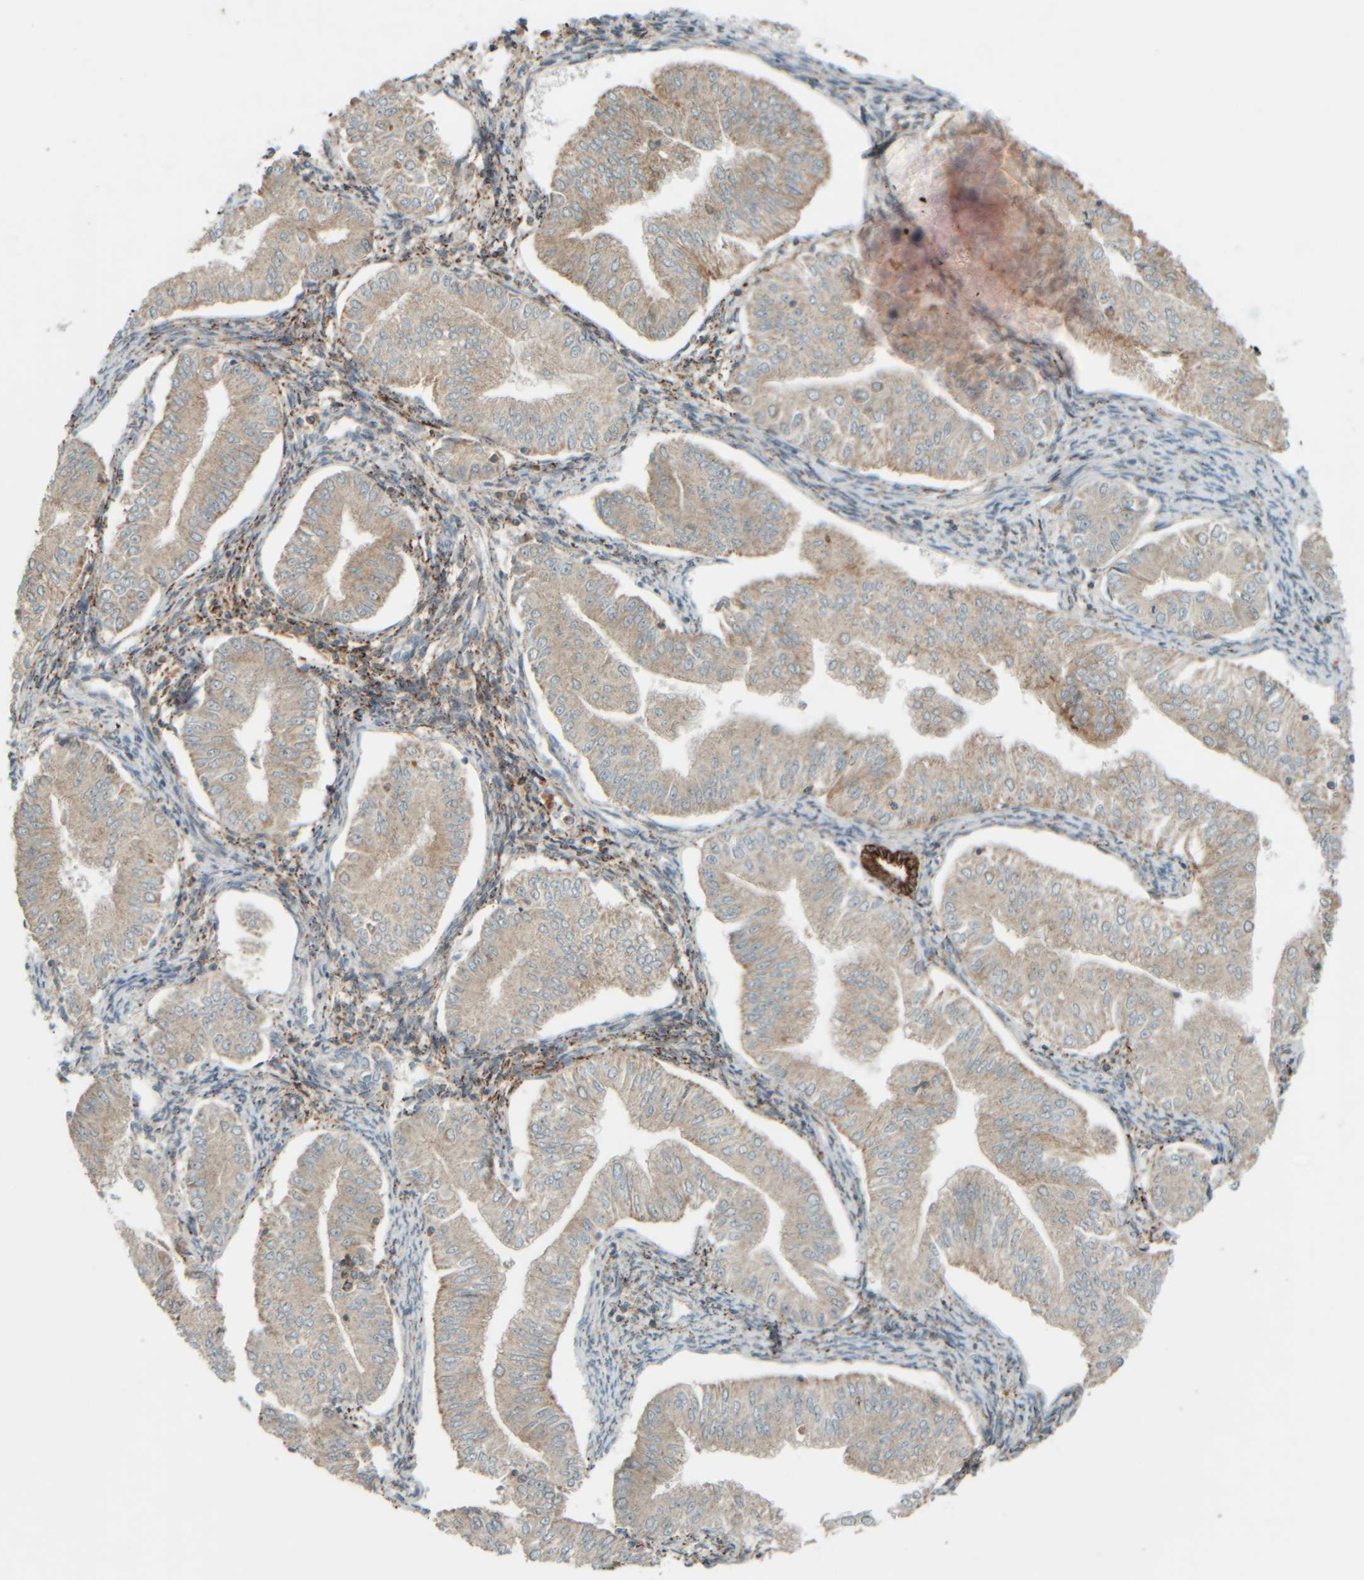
{"staining": {"intensity": "weak", "quantity": ">75%", "location": "cytoplasmic/membranous"}, "tissue": "endometrial cancer", "cell_type": "Tumor cells", "image_type": "cancer", "snomed": [{"axis": "morphology", "description": "Normal tissue, NOS"}, {"axis": "morphology", "description": "Adenocarcinoma, NOS"}, {"axis": "topography", "description": "Endometrium"}], "caption": "Protein staining of endometrial cancer tissue shows weak cytoplasmic/membranous positivity in about >75% of tumor cells. The staining was performed using DAB, with brown indicating positive protein expression. Nuclei are stained blue with hematoxylin.", "gene": "SPAG5", "patient": {"sex": "female", "age": 53}}